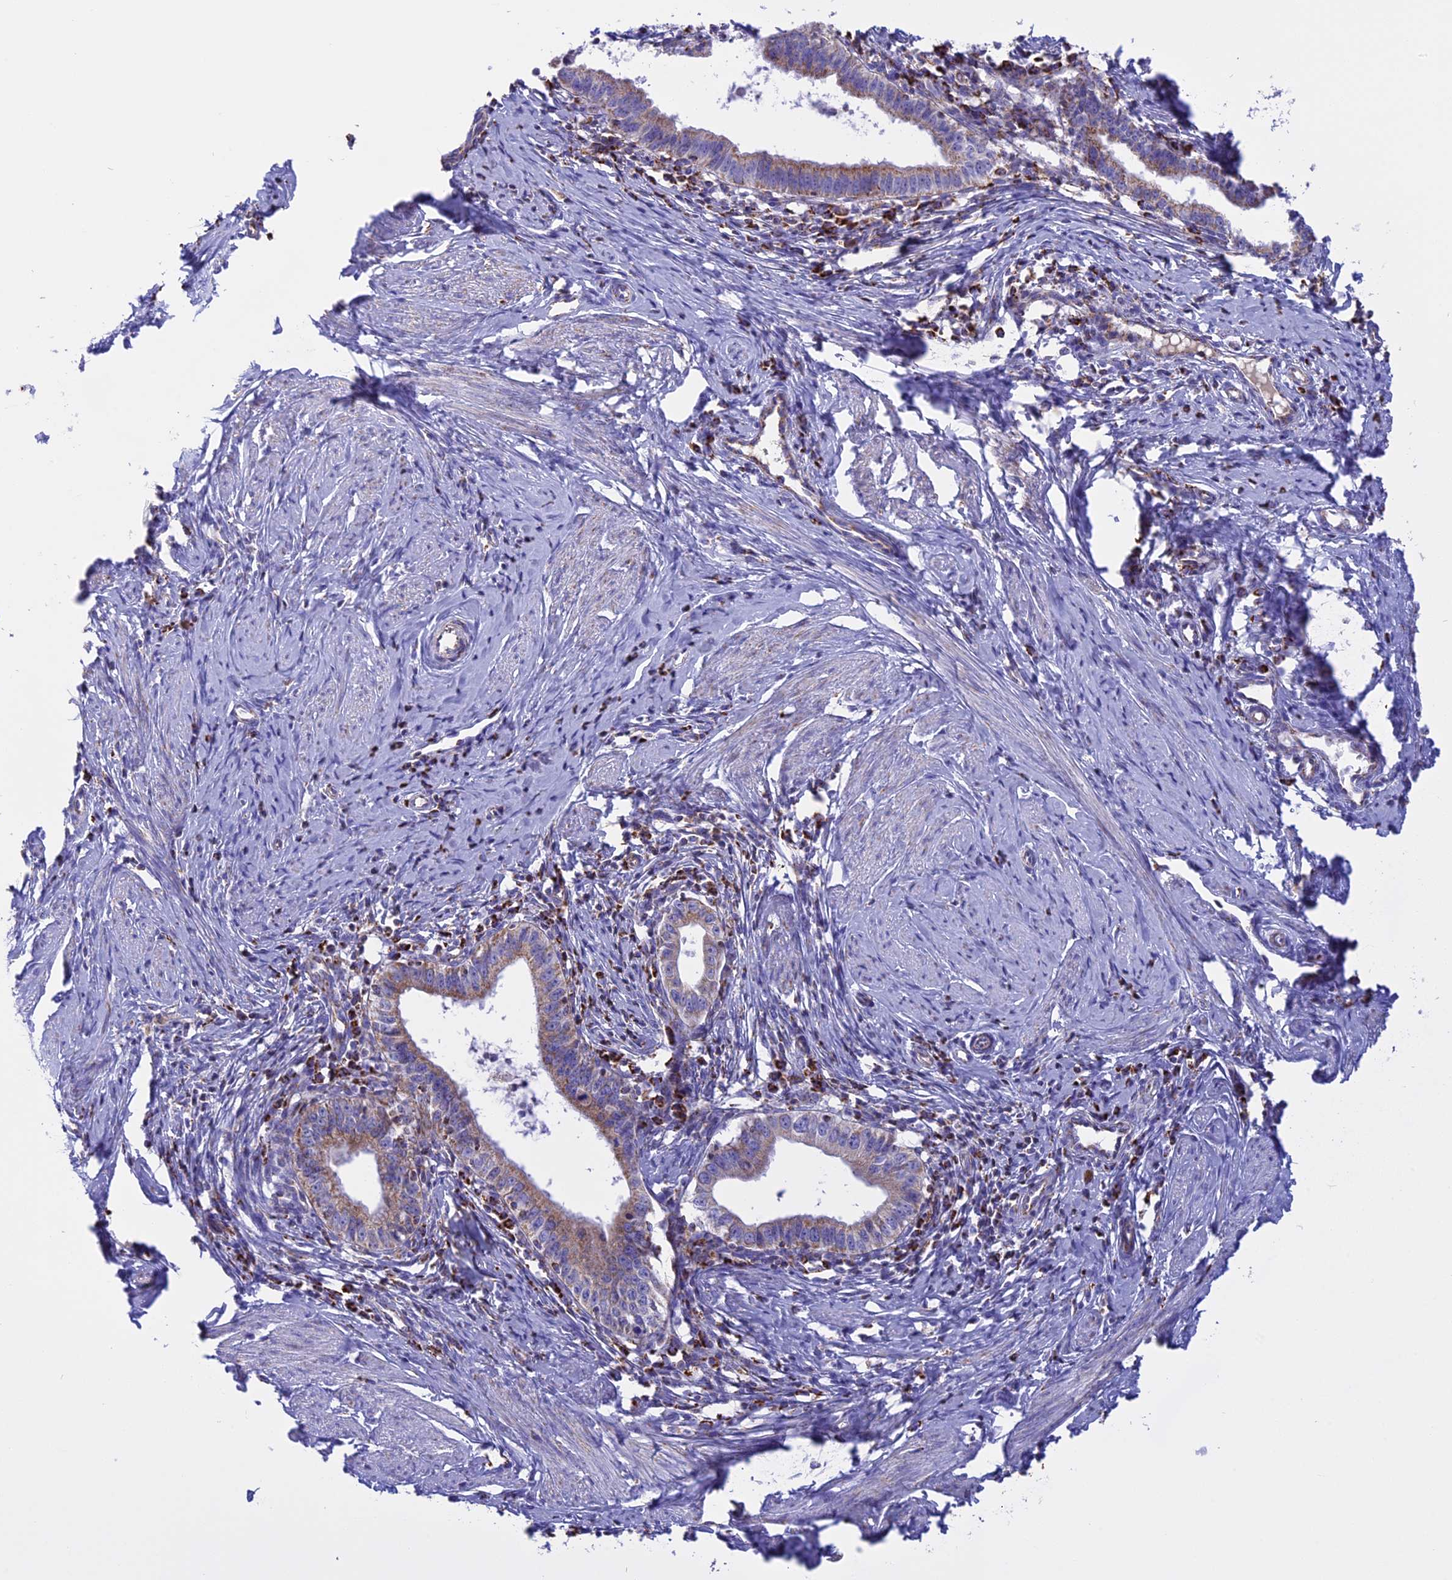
{"staining": {"intensity": "weak", "quantity": "25%-75%", "location": "cytoplasmic/membranous"}, "tissue": "cervical cancer", "cell_type": "Tumor cells", "image_type": "cancer", "snomed": [{"axis": "morphology", "description": "Adenocarcinoma, NOS"}, {"axis": "topography", "description": "Cervix"}], "caption": "Immunohistochemical staining of human cervical adenocarcinoma shows low levels of weak cytoplasmic/membranous protein staining in about 25%-75% of tumor cells.", "gene": "KCNG1", "patient": {"sex": "female", "age": 36}}